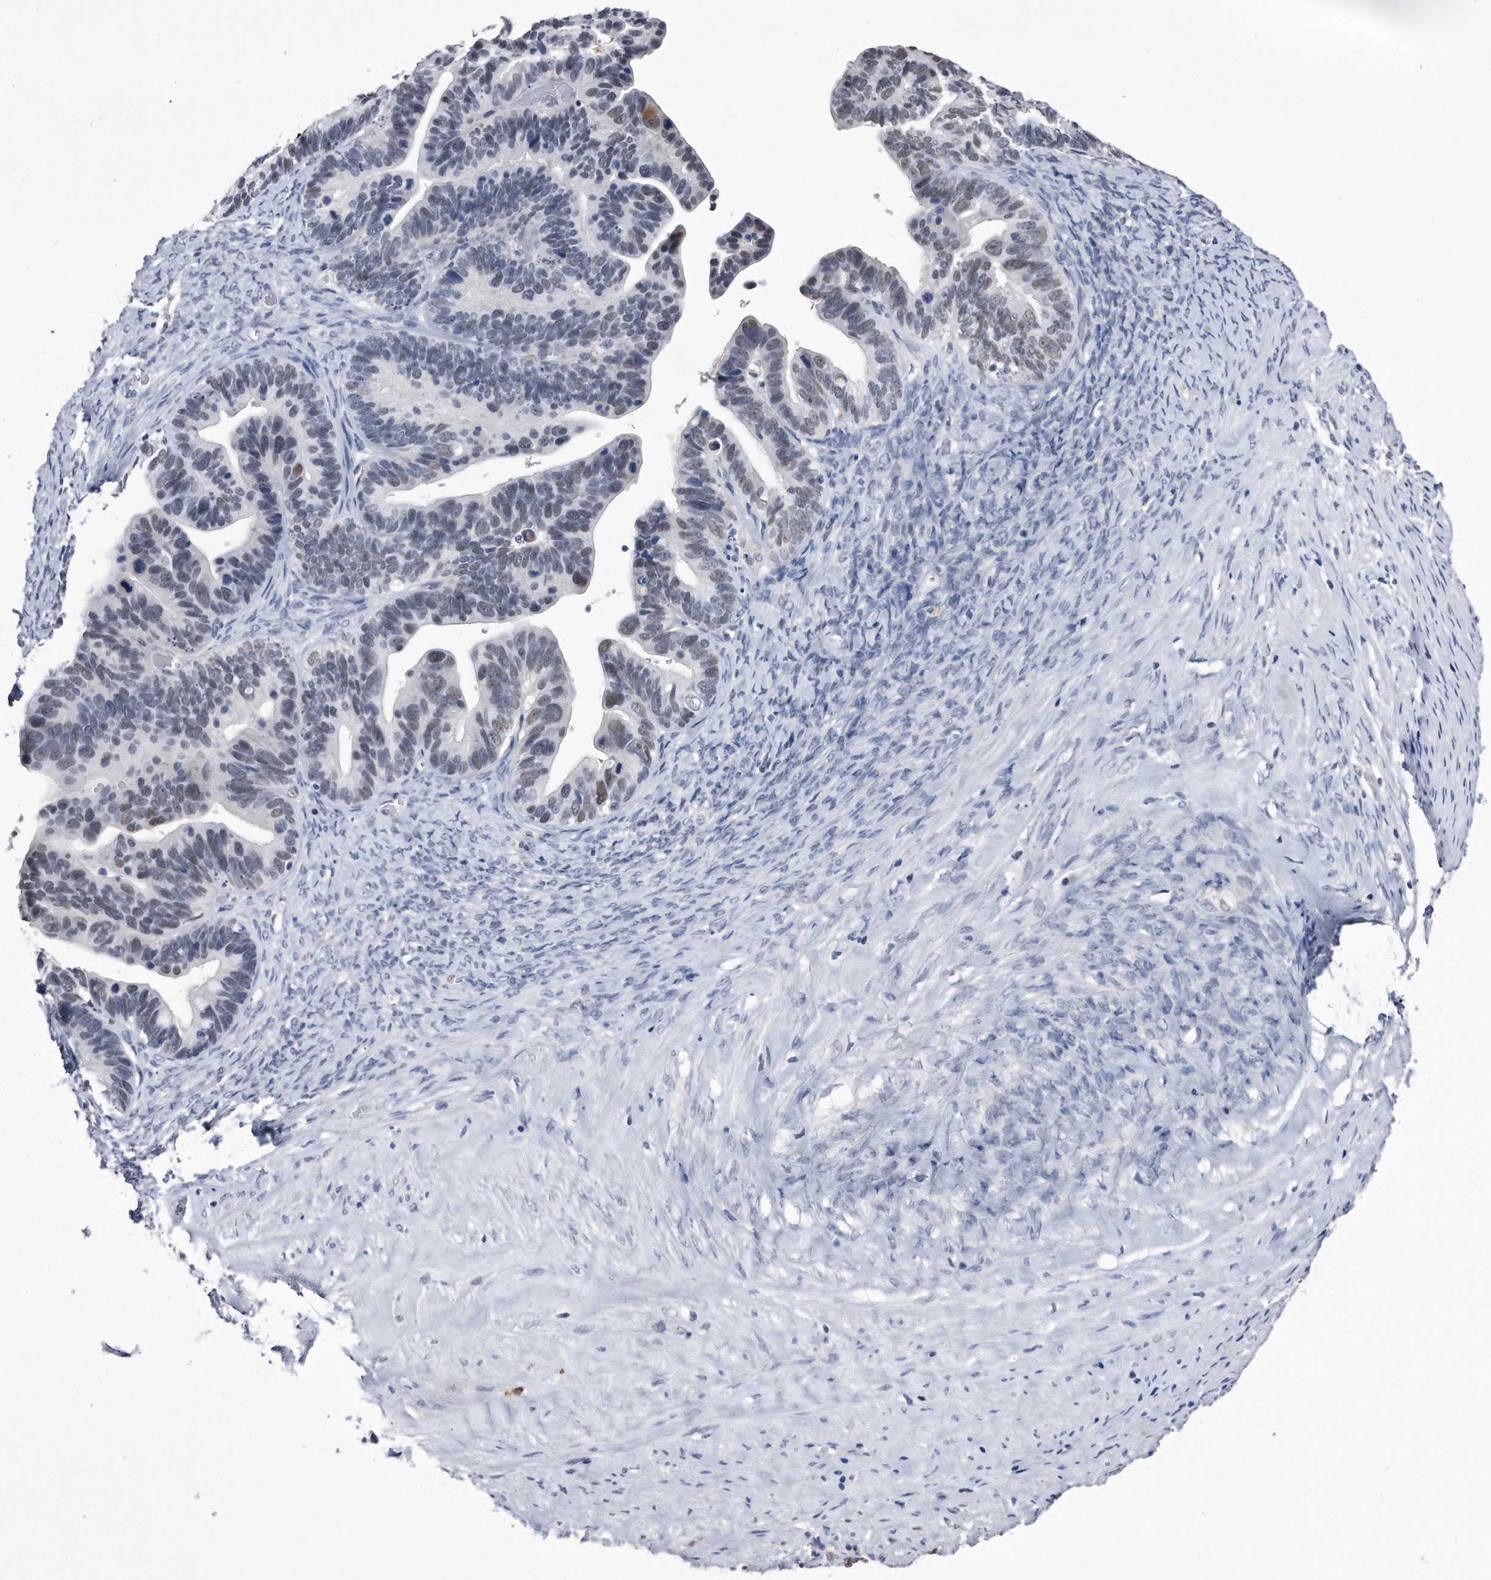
{"staining": {"intensity": "weak", "quantity": "<25%", "location": "nuclear"}, "tissue": "ovarian cancer", "cell_type": "Tumor cells", "image_type": "cancer", "snomed": [{"axis": "morphology", "description": "Cystadenocarcinoma, serous, NOS"}, {"axis": "topography", "description": "Ovary"}], "caption": "An image of human ovarian serous cystadenocarcinoma is negative for staining in tumor cells. (DAB (3,3'-diaminobenzidine) IHC, high magnification).", "gene": "KCTD8", "patient": {"sex": "female", "age": 56}}